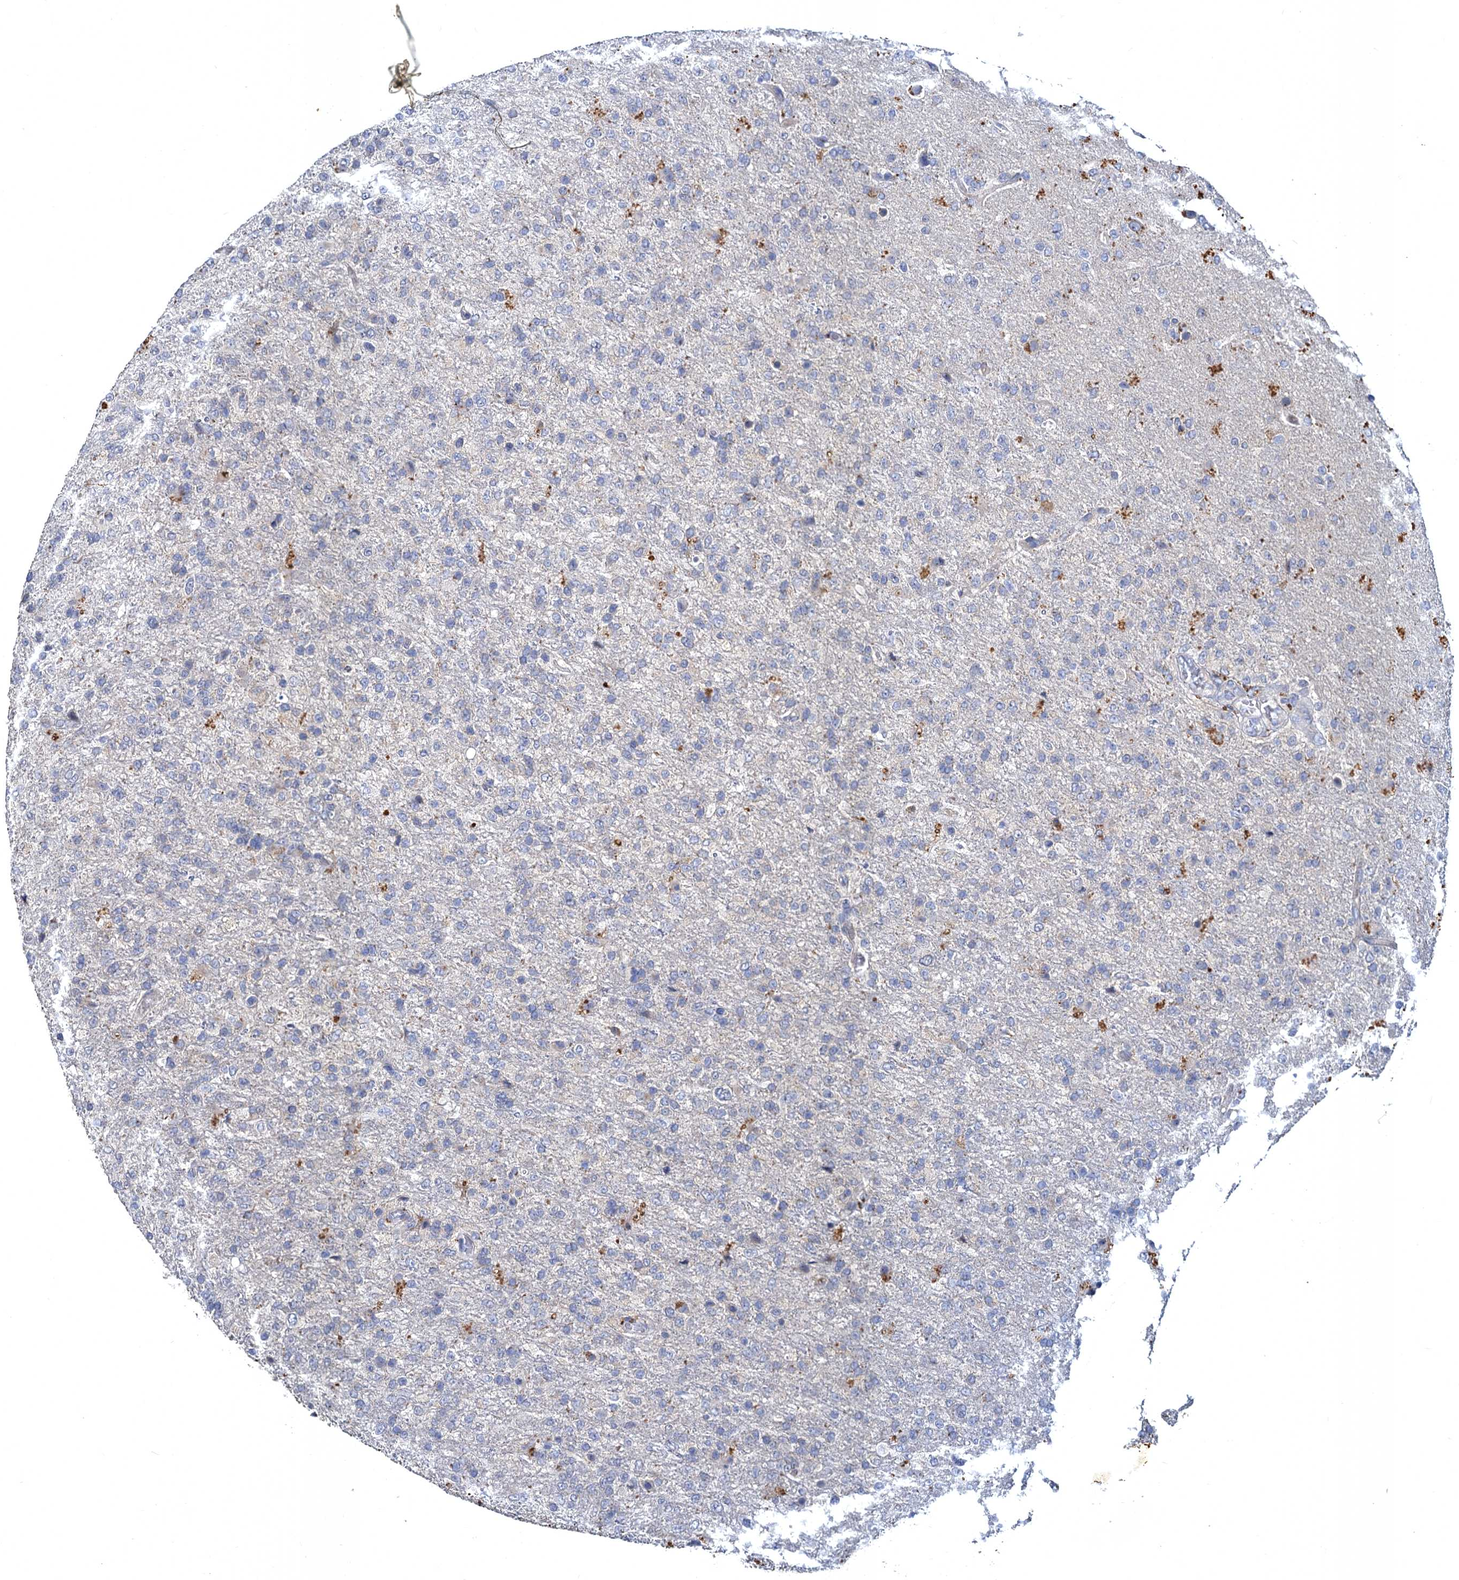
{"staining": {"intensity": "negative", "quantity": "none", "location": "none"}, "tissue": "glioma", "cell_type": "Tumor cells", "image_type": "cancer", "snomed": [{"axis": "morphology", "description": "Glioma, malignant, High grade"}, {"axis": "topography", "description": "Brain"}], "caption": "High power microscopy image of an immunohistochemistry histopathology image of malignant high-grade glioma, revealing no significant positivity in tumor cells. The staining is performed using DAB brown chromogen with nuclei counter-stained in using hematoxylin.", "gene": "ATP9A", "patient": {"sex": "female", "age": 74}}